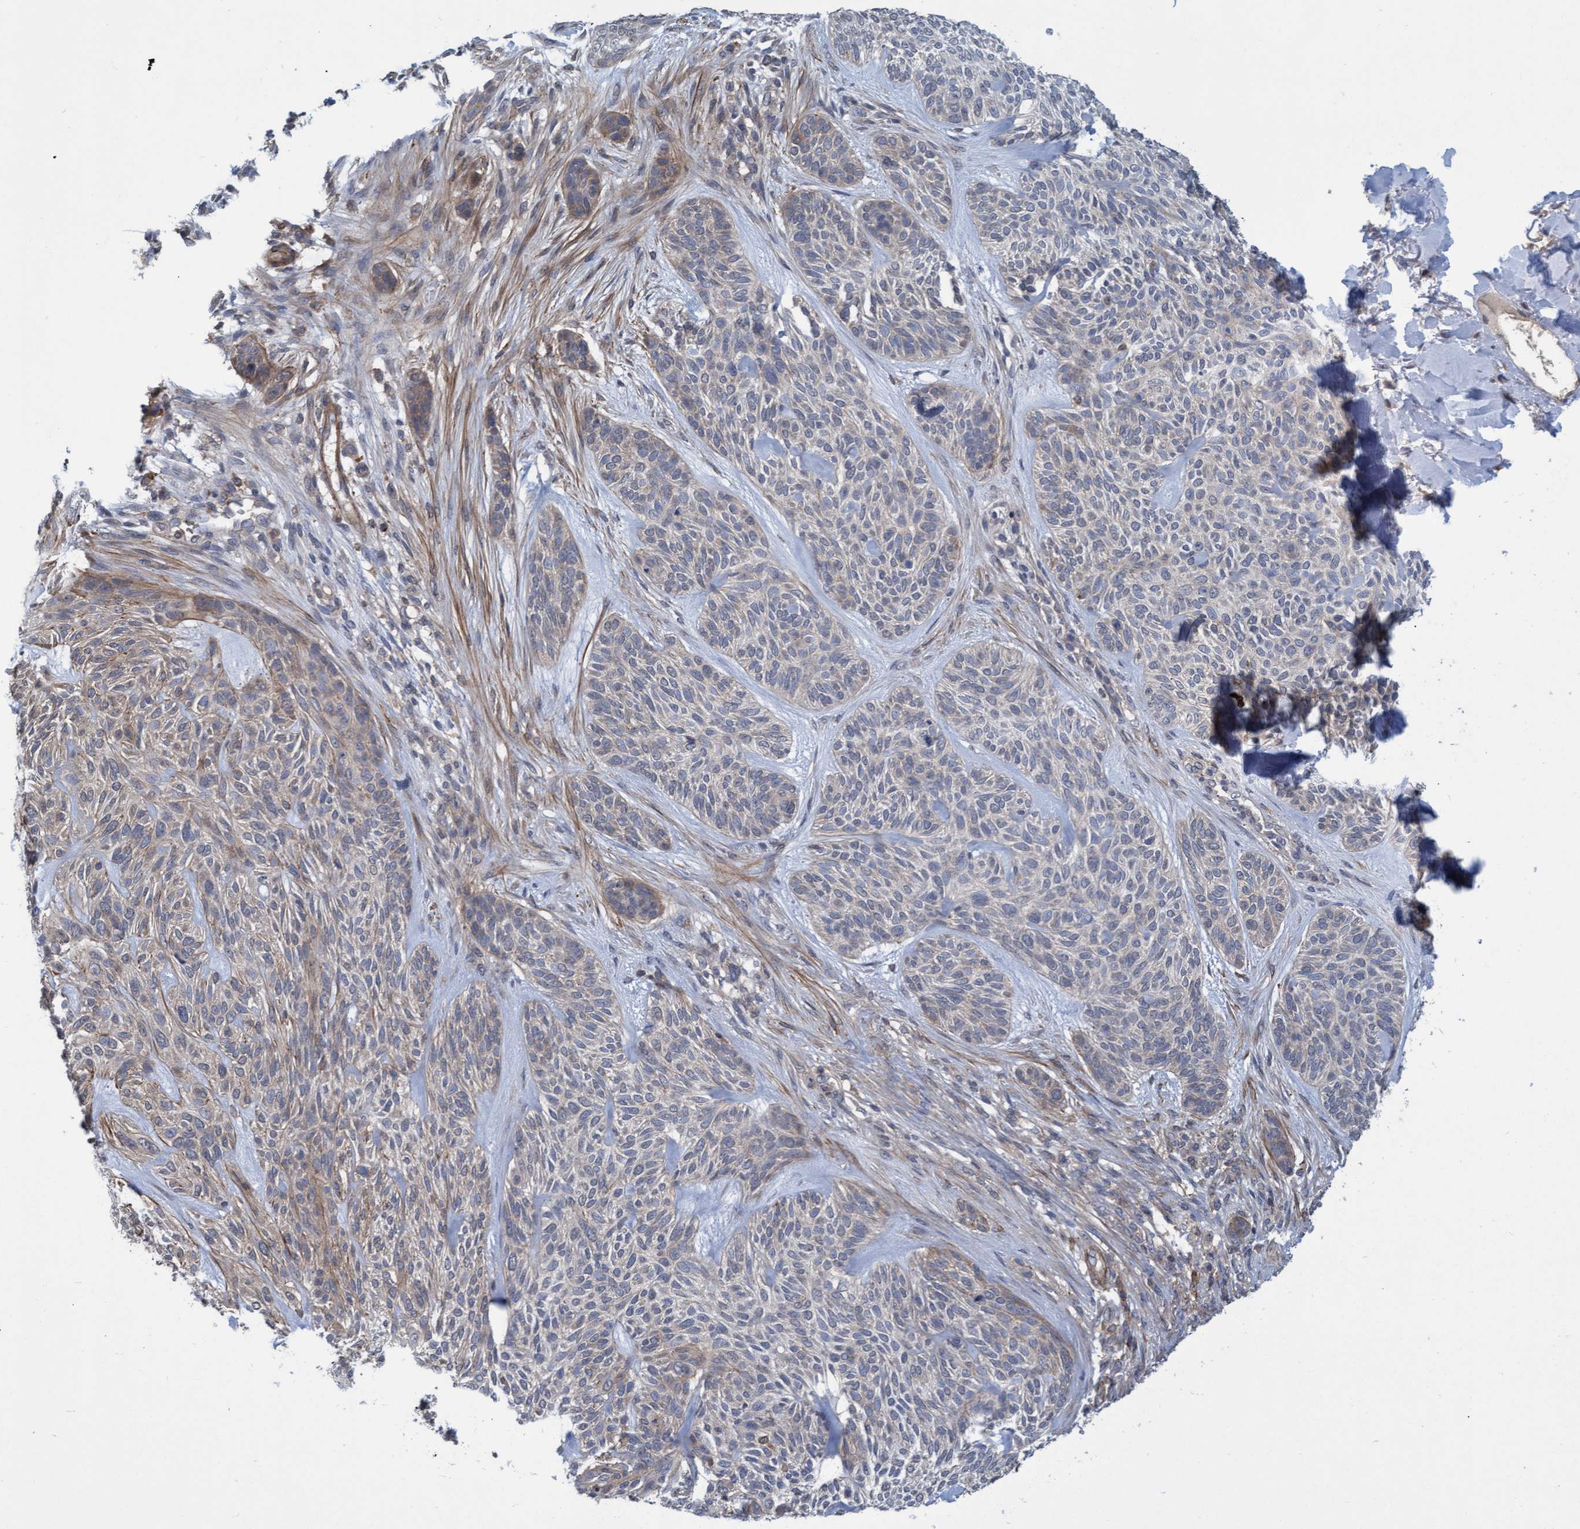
{"staining": {"intensity": "weak", "quantity": "<25%", "location": "cytoplasmic/membranous"}, "tissue": "skin cancer", "cell_type": "Tumor cells", "image_type": "cancer", "snomed": [{"axis": "morphology", "description": "Basal cell carcinoma"}, {"axis": "topography", "description": "Skin"}], "caption": "This is an immunohistochemistry photomicrograph of skin basal cell carcinoma. There is no positivity in tumor cells.", "gene": "NAA15", "patient": {"sex": "male", "age": 55}}